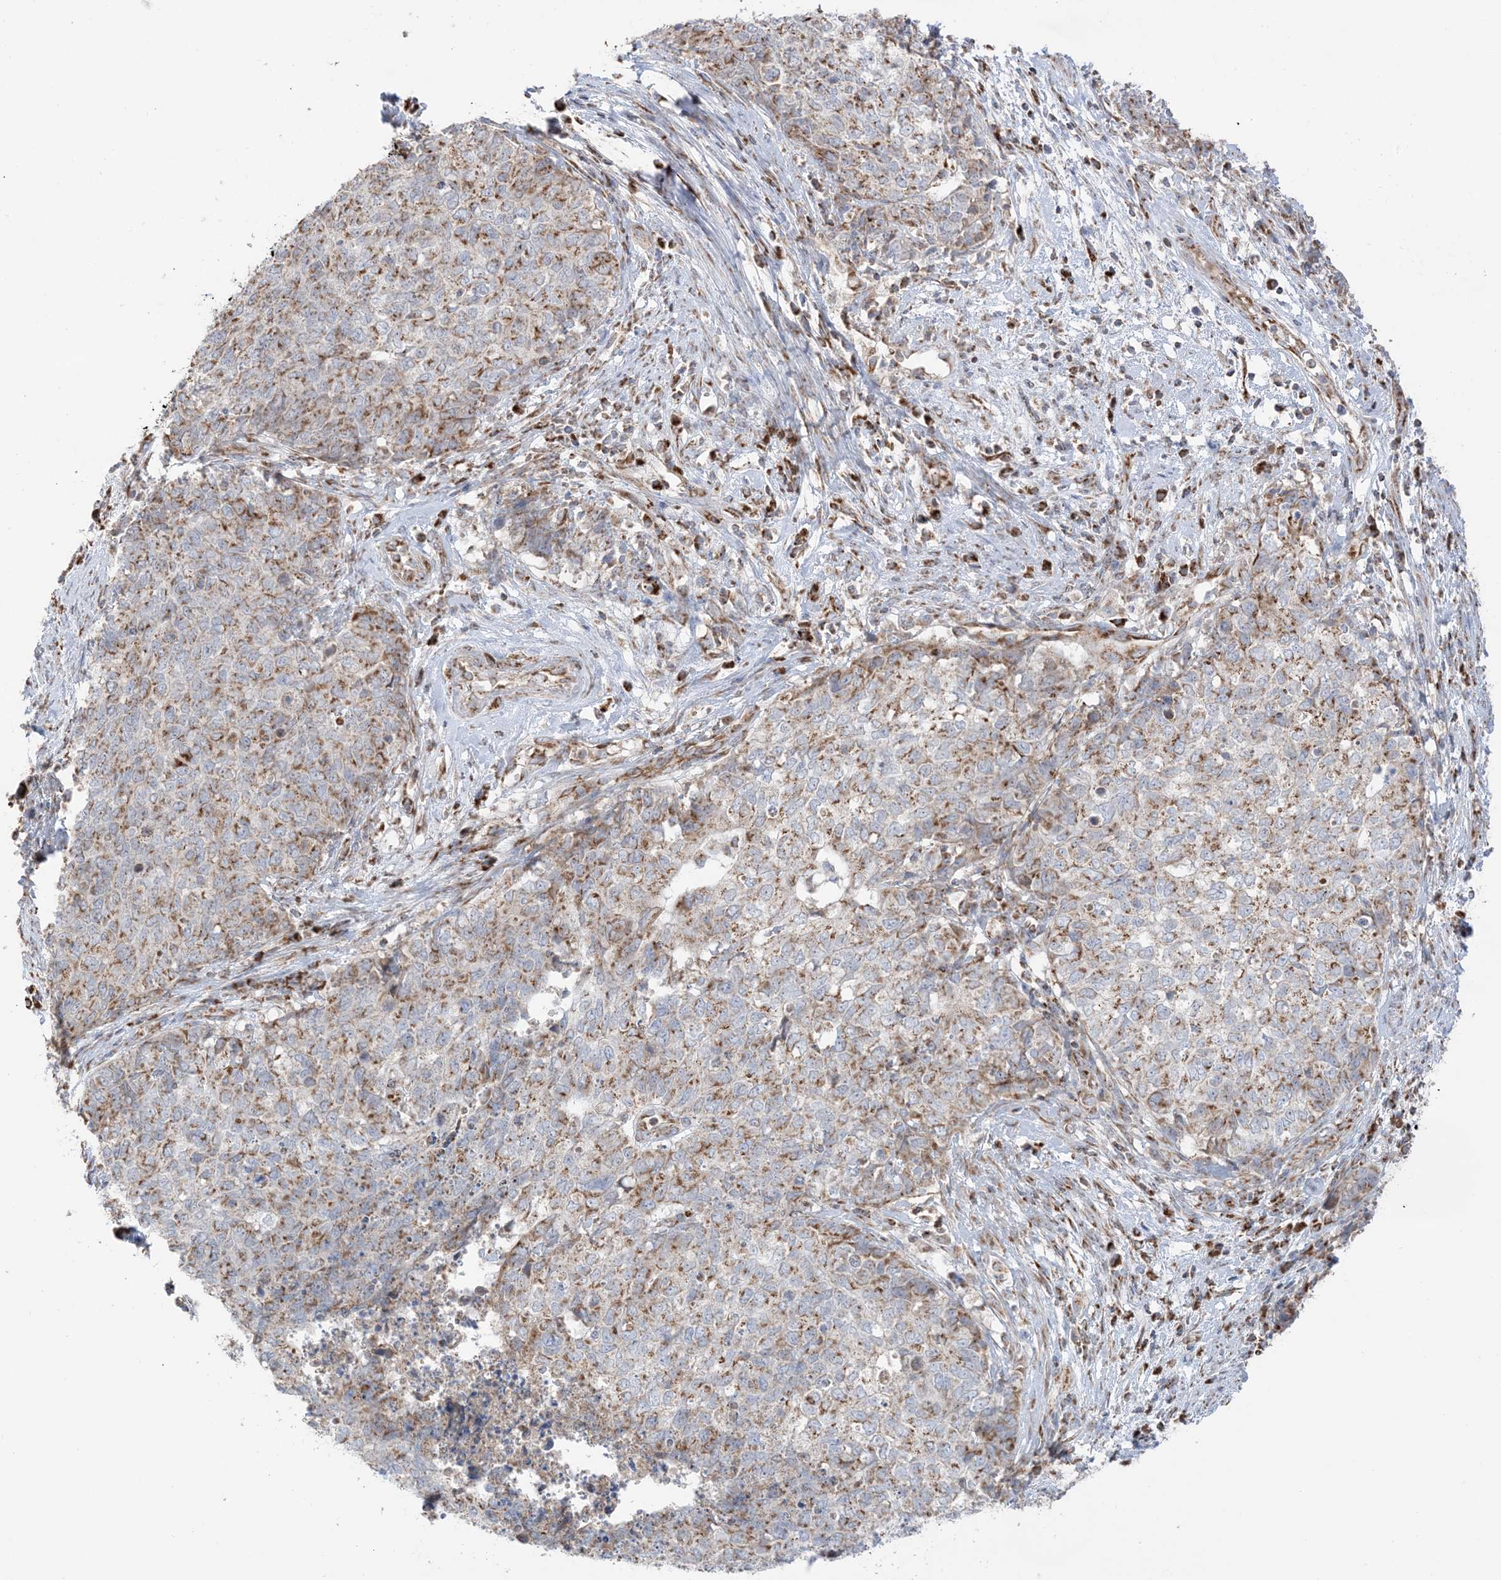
{"staining": {"intensity": "moderate", "quantity": ">75%", "location": "cytoplasmic/membranous"}, "tissue": "cervical cancer", "cell_type": "Tumor cells", "image_type": "cancer", "snomed": [{"axis": "morphology", "description": "Squamous cell carcinoma, NOS"}, {"axis": "topography", "description": "Cervix"}], "caption": "There is medium levels of moderate cytoplasmic/membranous positivity in tumor cells of cervical cancer (squamous cell carcinoma), as demonstrated by immunohistochemical staining (brown color).", "gene": "SLC25A12", "patient": {"sex": "female", "age": 63}}